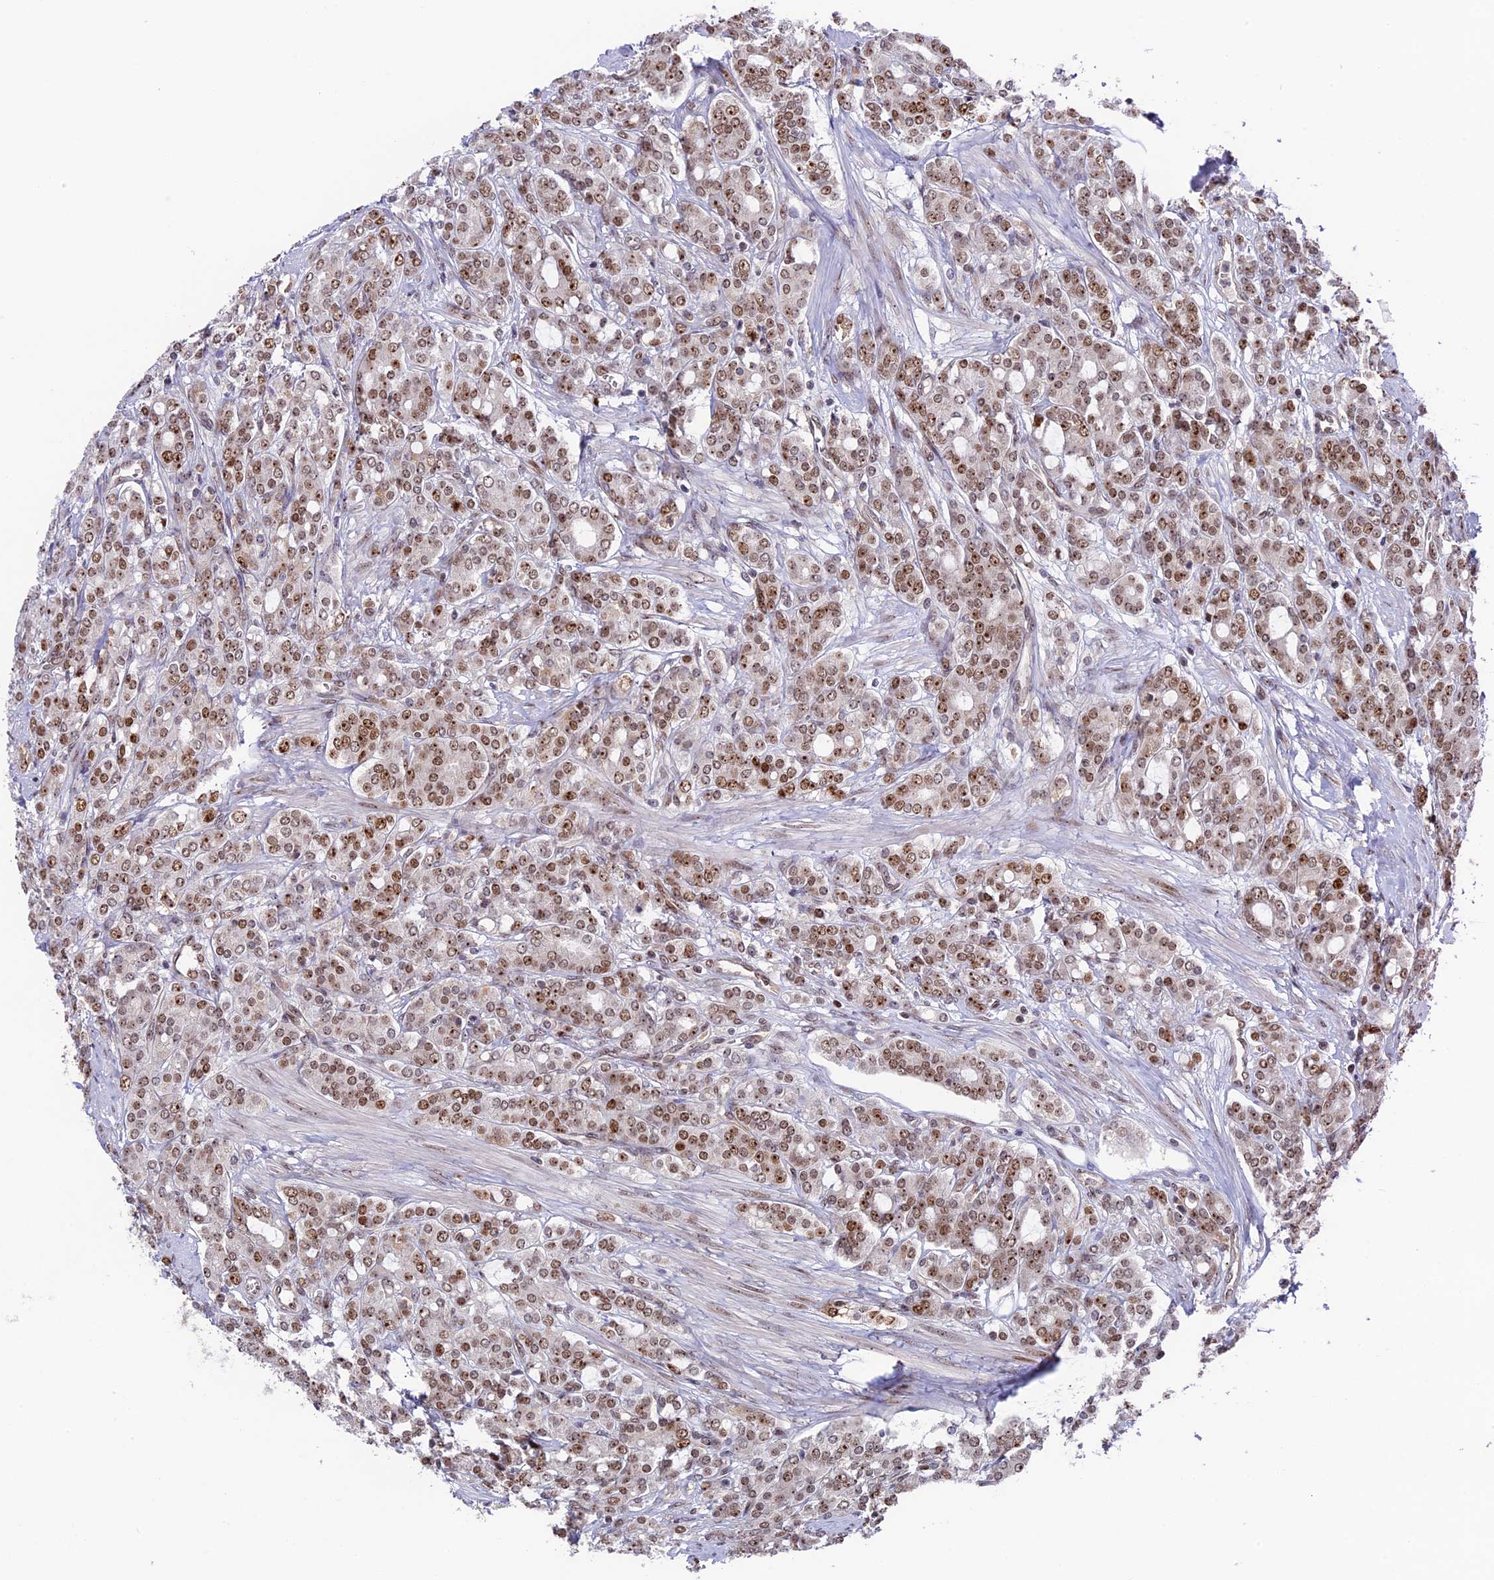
{"staining": {"intensity": "moderate", "quantity": ">75%", "location": "nuclear"}, "tissue": "prostate cancer", "cell_type": "Tumor cells", "image_type": "cancer", "snomed": [{"axis": "morphology", "description": "Adenocarcinoma, High grade"}, {"axis": "topography", "description": "Prostate"}], "caption": "Immunohistochemical staining of human prostate adenocarcinoma (high-grade) displays moderate nuclear protein expression in about >75% of tumor cells. (DAB (3,3'-diaminobenzidine) IHC with brightfield microscopy, high magnification).", "gene": "CCDC86", "patient": {"sex": "male", "age": 62}}